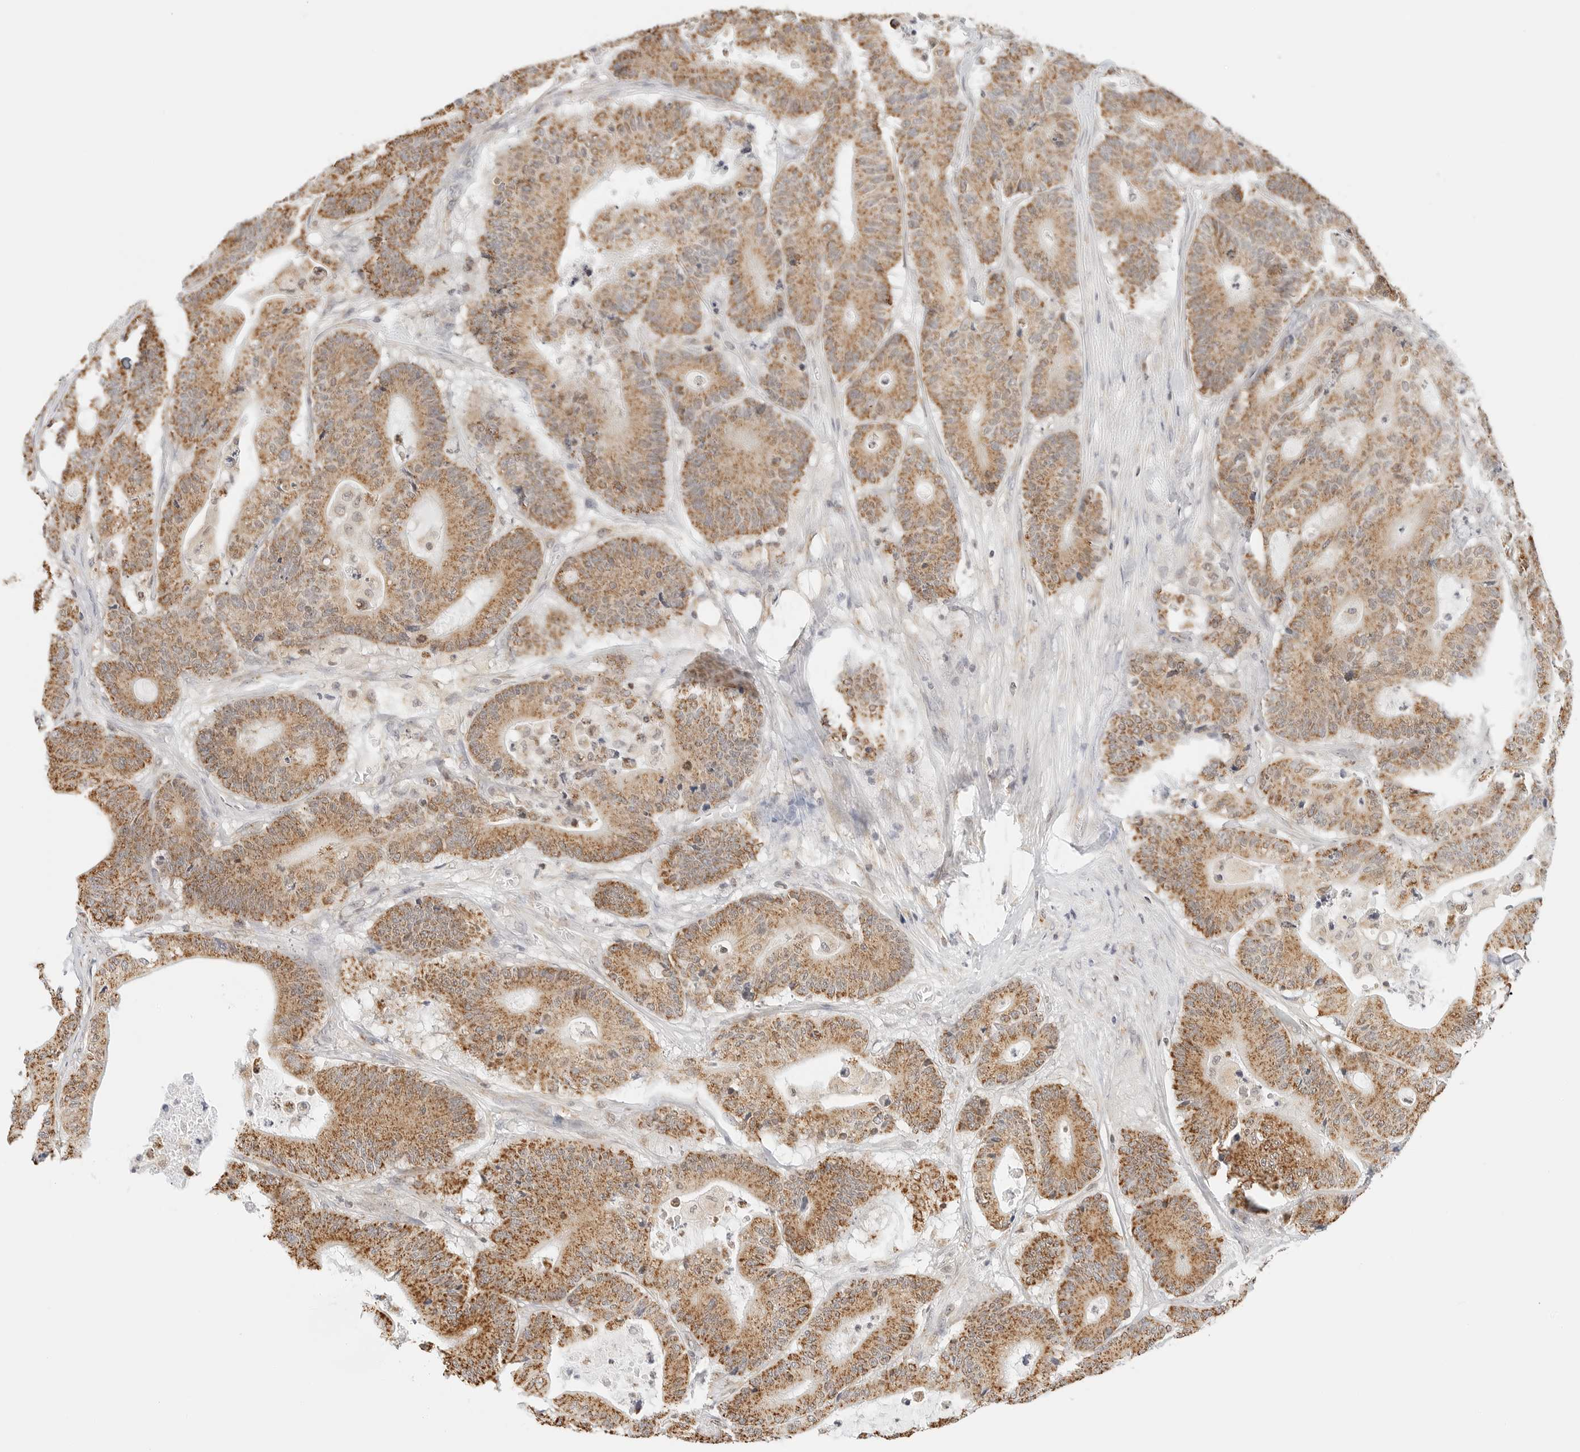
{"staining": {"intensity": "moderate", "quantity": ">75%", "location": "cytoplasmic/membranous"}, "tissue": "colorectal cancer", "cell_type": "Tumor cells", "image_type": "cancer", "snomed": [{"axis": "morphology", "description": "Adenocarcinoma, NOS"}, {"axis": "topography", "description": "Colon"}], "caption": "Colorectal cancer (adenocarcinoma) stained for a protein (brown) reveals moderate cytoplasmic/membranous positive expression in approximately >75% of tumor cells.", "gene": "ATL1", "patient": {"sex": "female", "age": 84}}